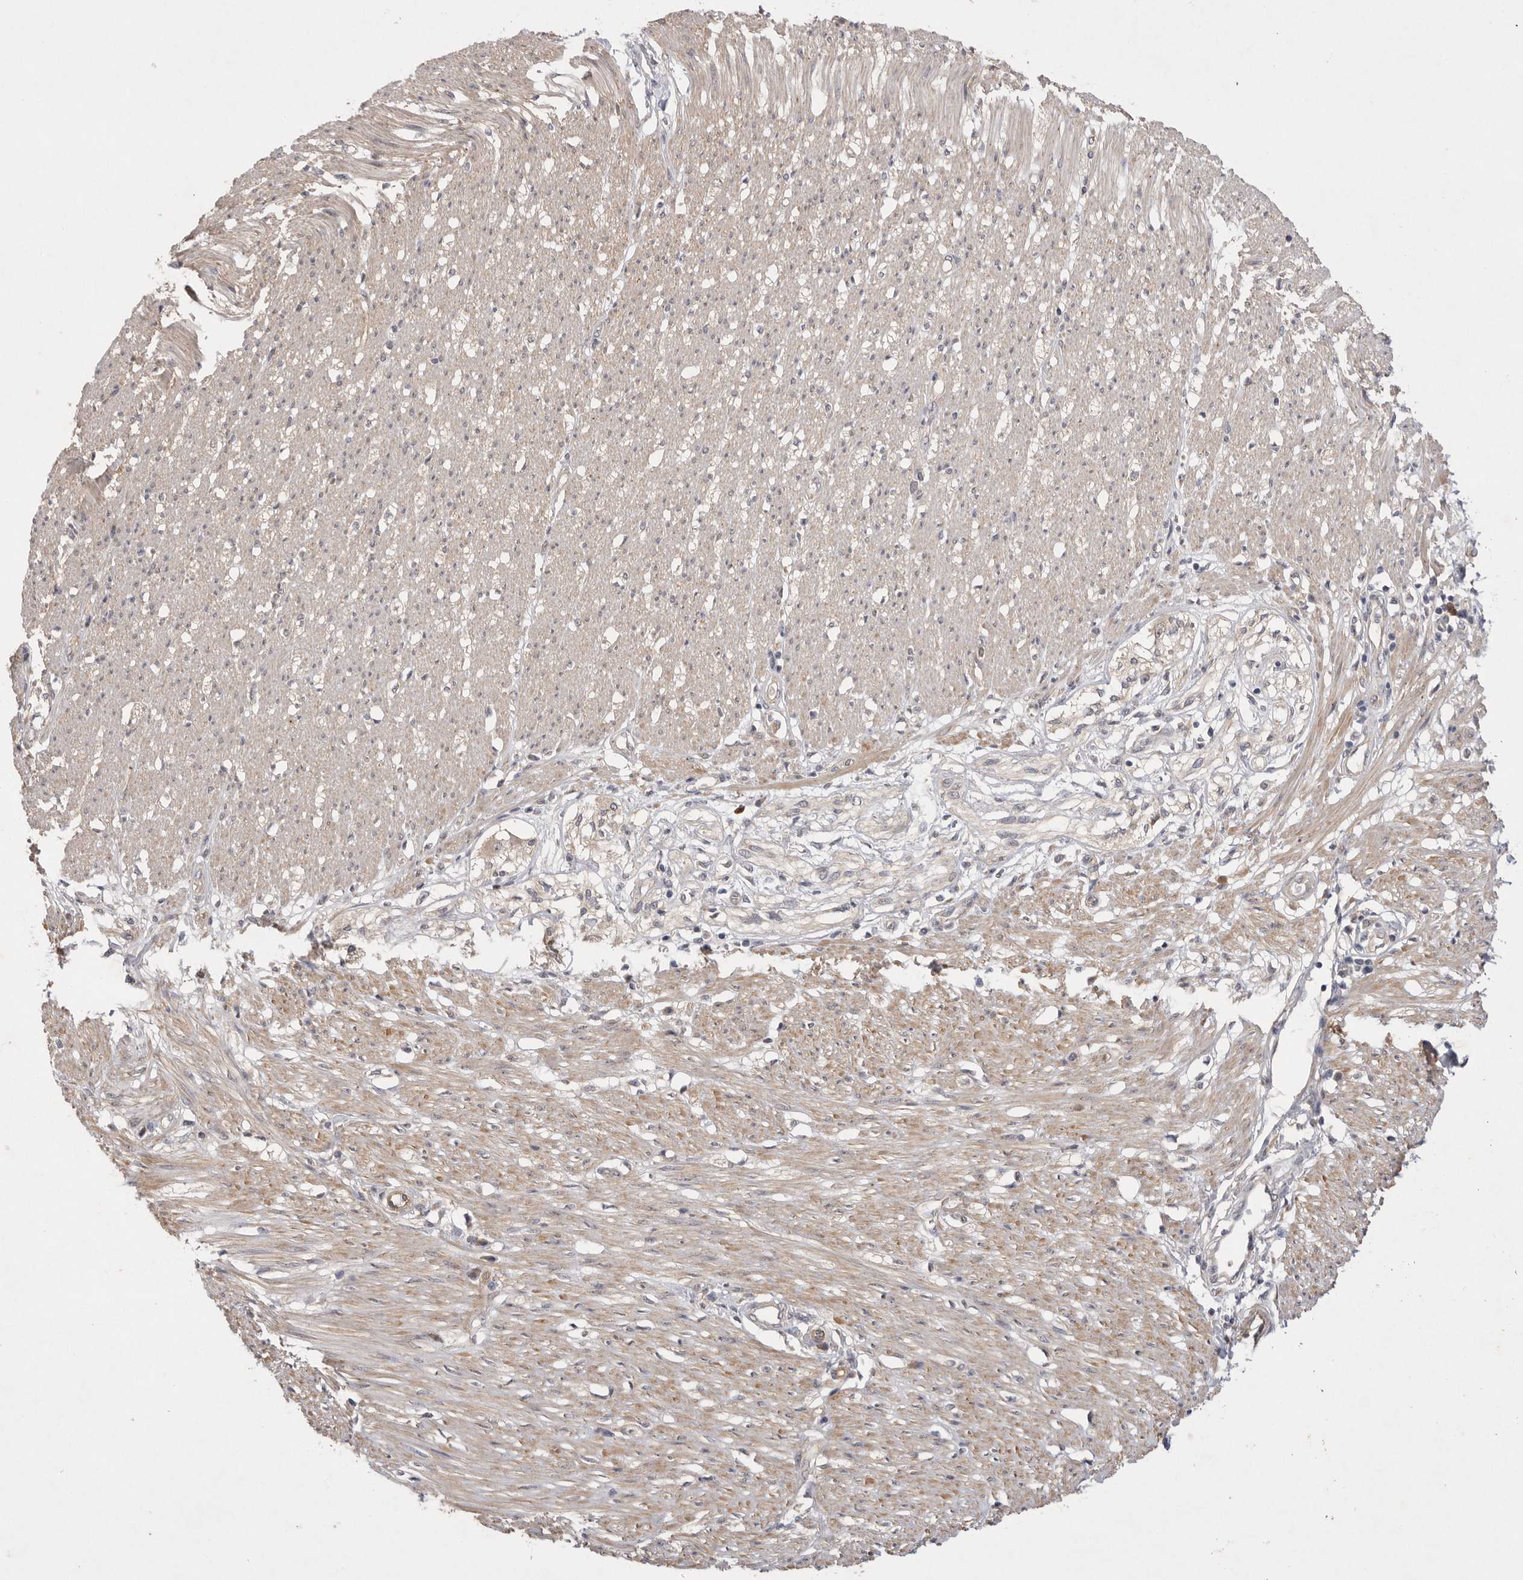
{"staining": {"intensity": "moderate", "quantity": ">75%", "location": "cytoplasmic/membranous"}, "tissue": "smooth muscle", "cell_type": "Smooth muscle cells", "image_type": "normal", "snomed": [{"axis": "morphology", "description": "Normal tissue, NOS"}, {"axis": "morphology", "description": "Adenocarcinoma, NOS"}, {"axis": "topography", "description": "Colon"}, {"axis": "topography", "description": "Peripheral nerve tissue"}], "caption": "High-power microscopy captured an IHC micrograph of normal smooth muscle, revealing moderate cytoplasmic/membranous staining in about >75% of smooth muscle cells. The staining was performed using DAB to visualize the protein expression in brown, while the nuclei were stained in blue with hematoxylin (Magnification: 20x).", "gene": "PTPDC1", "patient": {"sex": "male", "age": 14}}